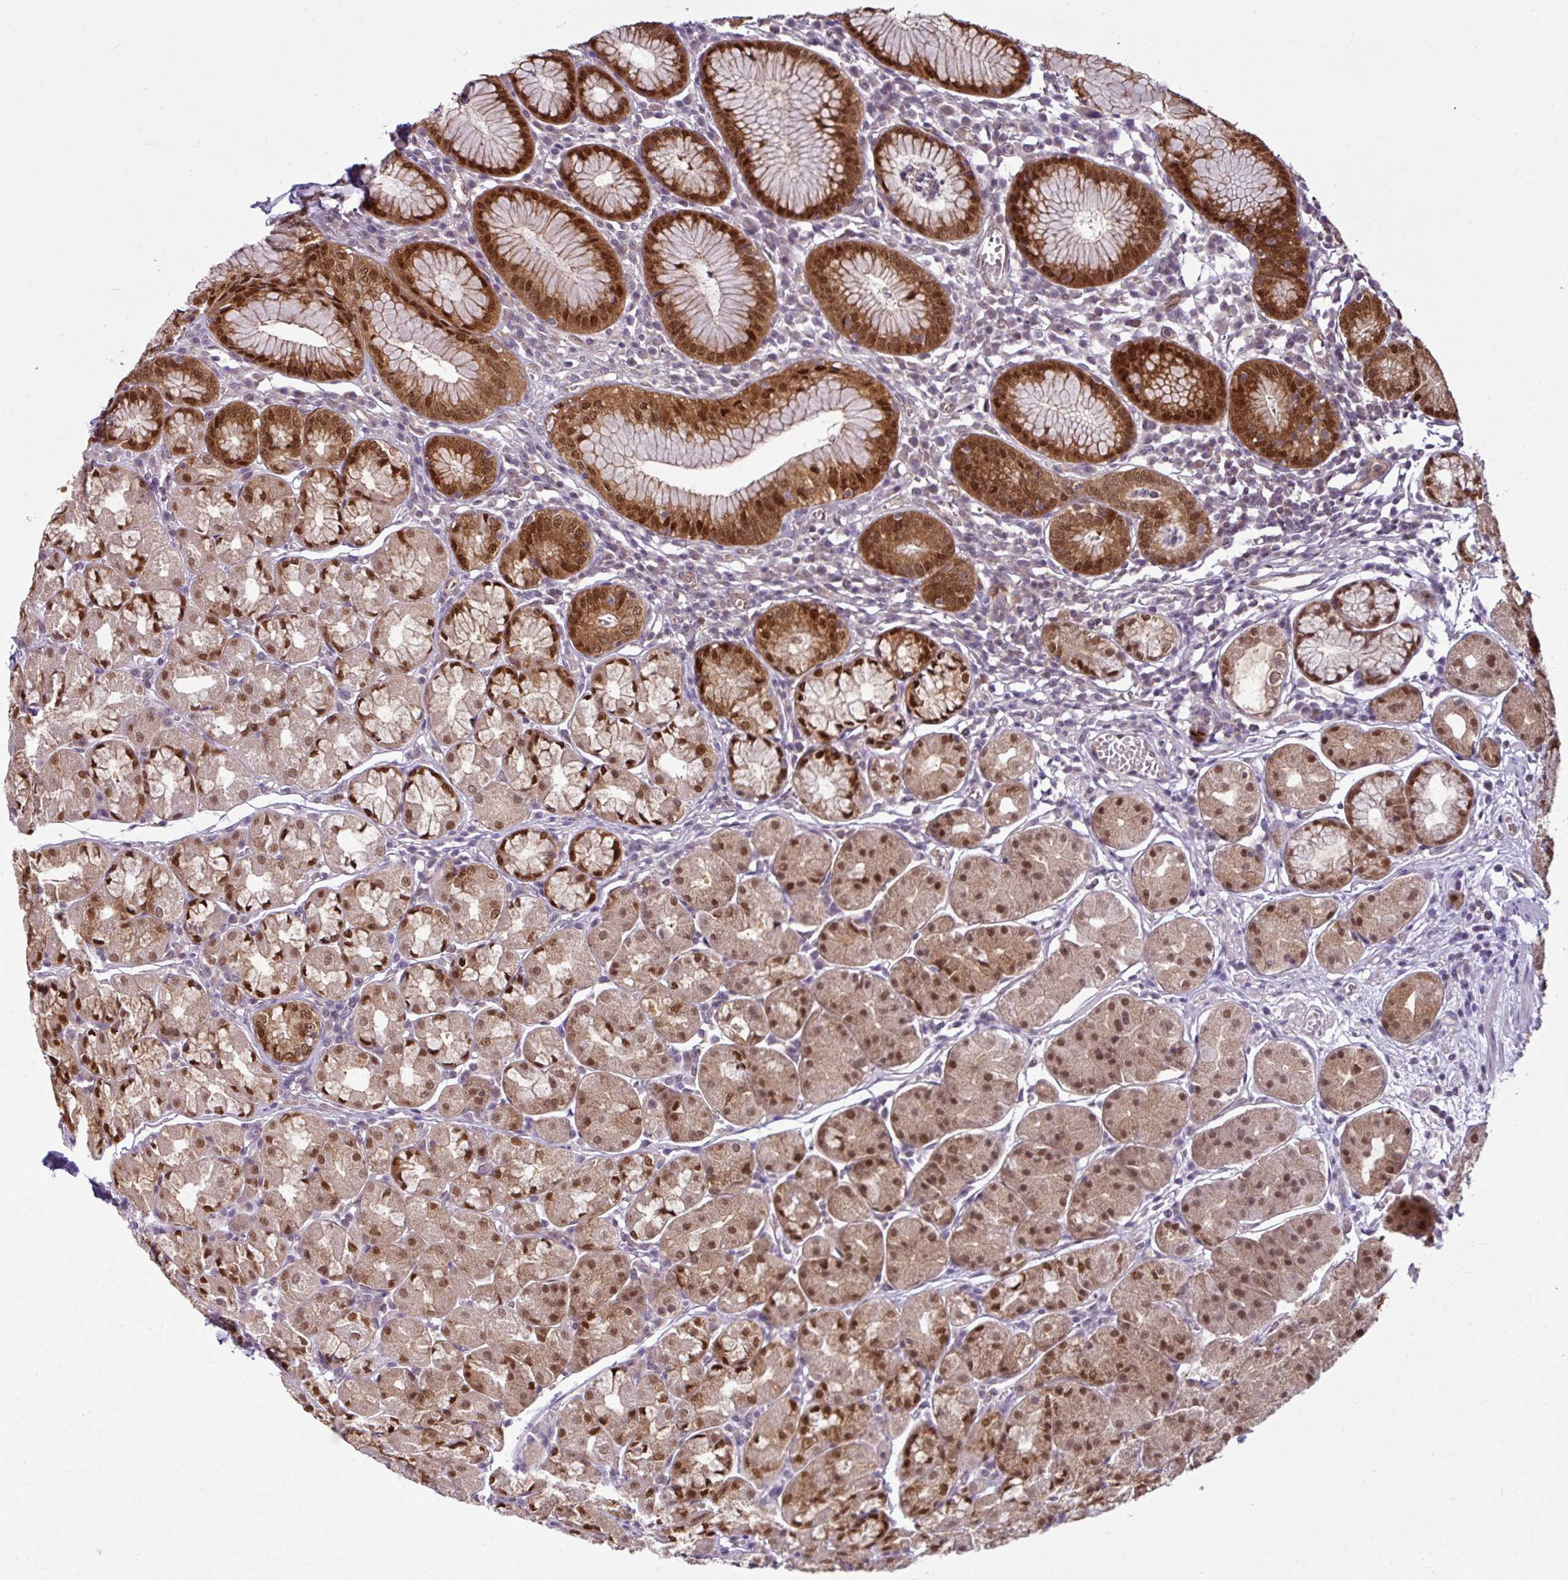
{"staining": {"intensity": "strong", "quantity": ">75%", "location": "cytoplasmic/membranous,nuclear"}, "tissue": "stomach", "cell_type": "Glandular cells", "image_type": "normal", "snomed": [{"axis": "morphology", "description": "Normal tissue, NOS"}, {"axis": "topography", "description": "Stomach"}], "caption": "This is an image of immunohistochemistry staining of normal stomach, which shows strong staining in the cytoplasmic/membranous,nuclear of glandular cells.", "gene": "TTLL12", "patient": {"sex": "male", "age": 55}}